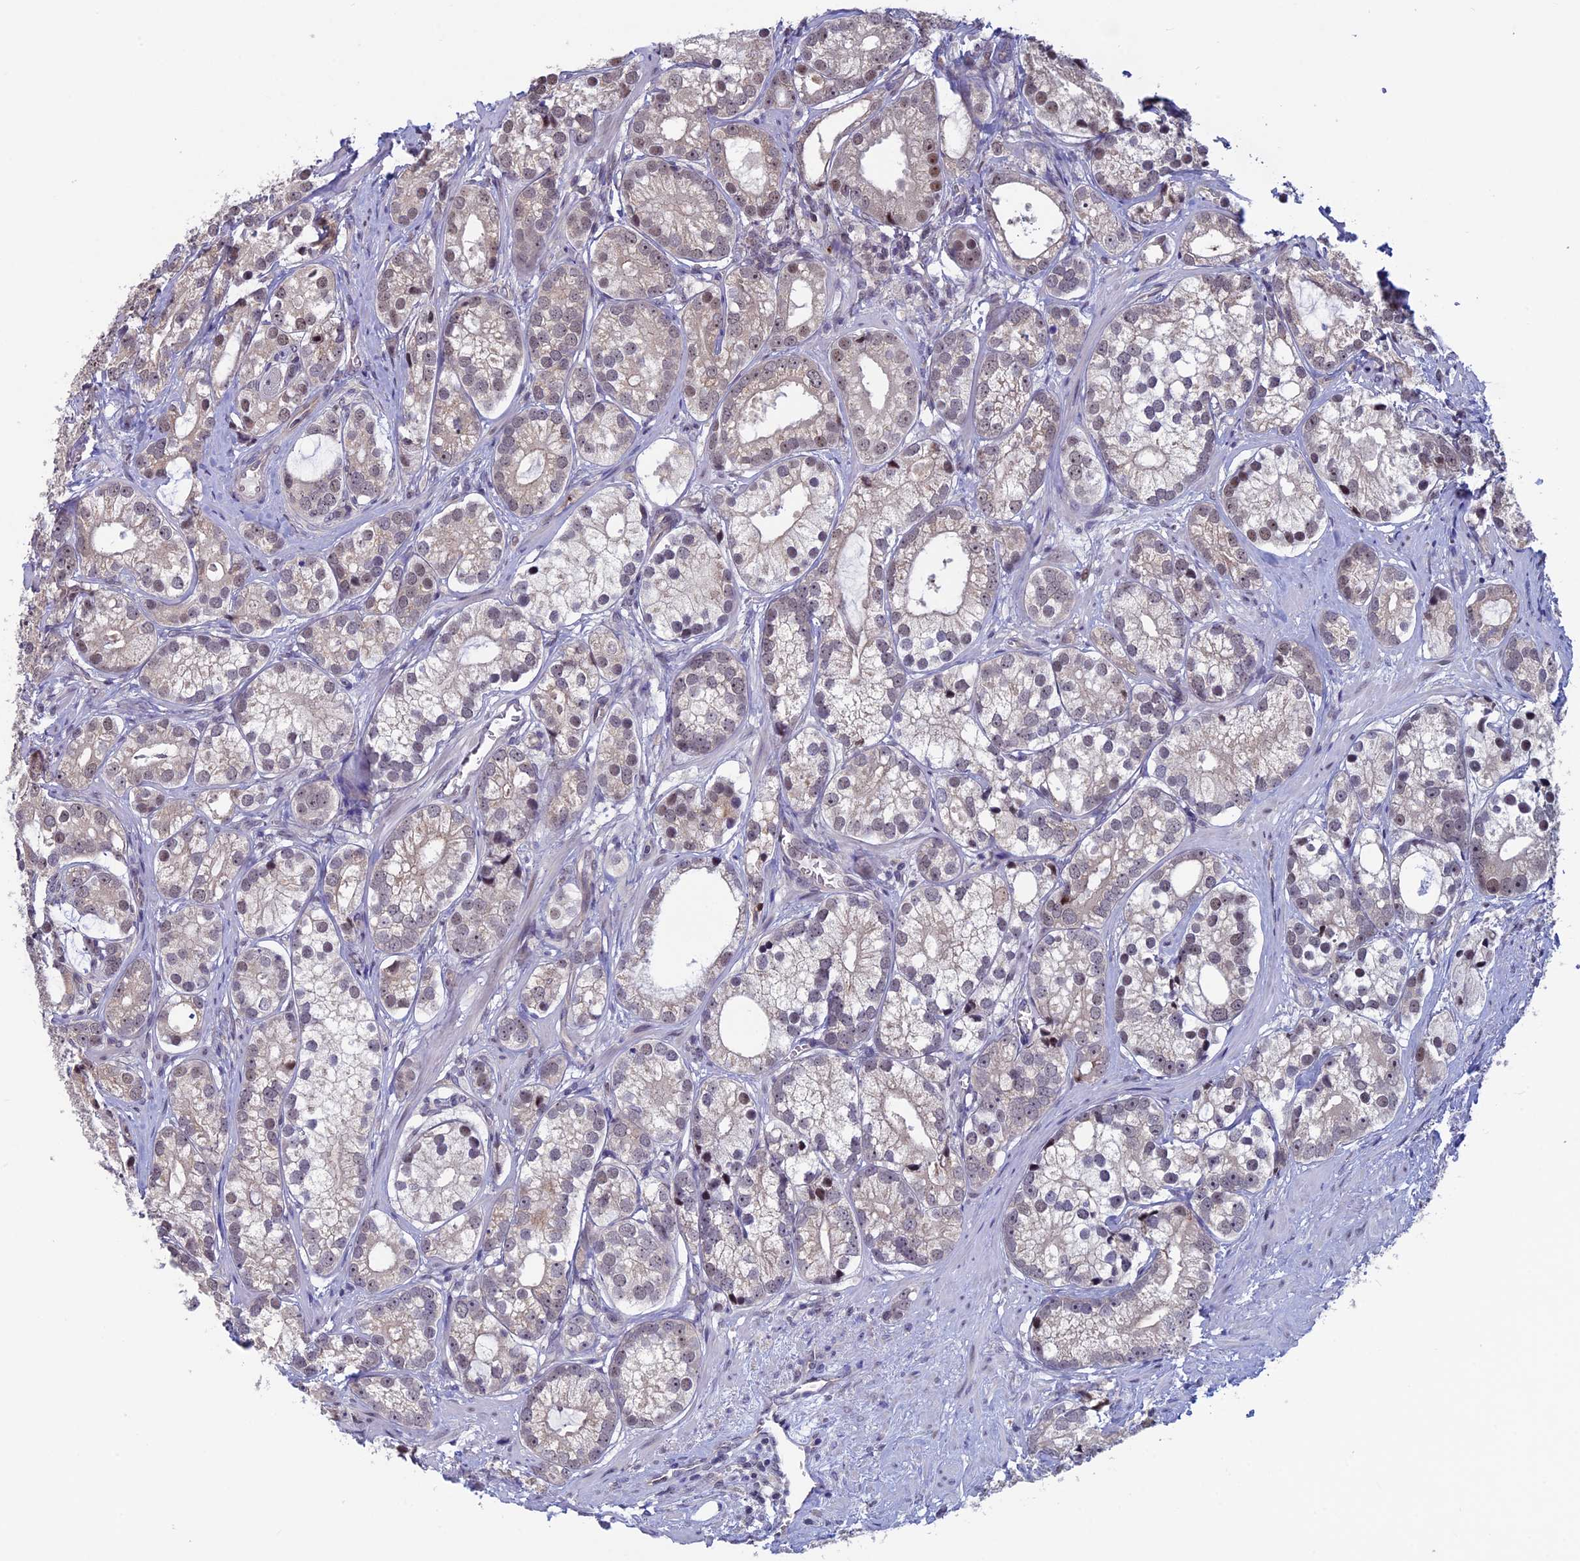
{"staining": {"intensity": "moderate", "quantity": "<25%", "location": "nuclear"}, "tissue": "prostate cancer", "cell_type": "Tumor cells", "image_type": "cancer", "snomed": [{"axis": "morphology", "description": "Adenocarcinoma, High grade"}, {"axis": "topography", "description": "Prostate"}], "caption": "Adenocarcinoma (high-grade) (prostate) stained with immunohistochemistry displays moderate nuclear staining in about <25% of tumor cells. The staining was performed using DAB (3,3'-diaminobenzidine) to visualize the protein expression in brown, while the nuclei were stained in blue with hematoxylin (Magnification: 20x).", "gene": "SPIRE1", "patient": {"sex": "male", "age": 75}}